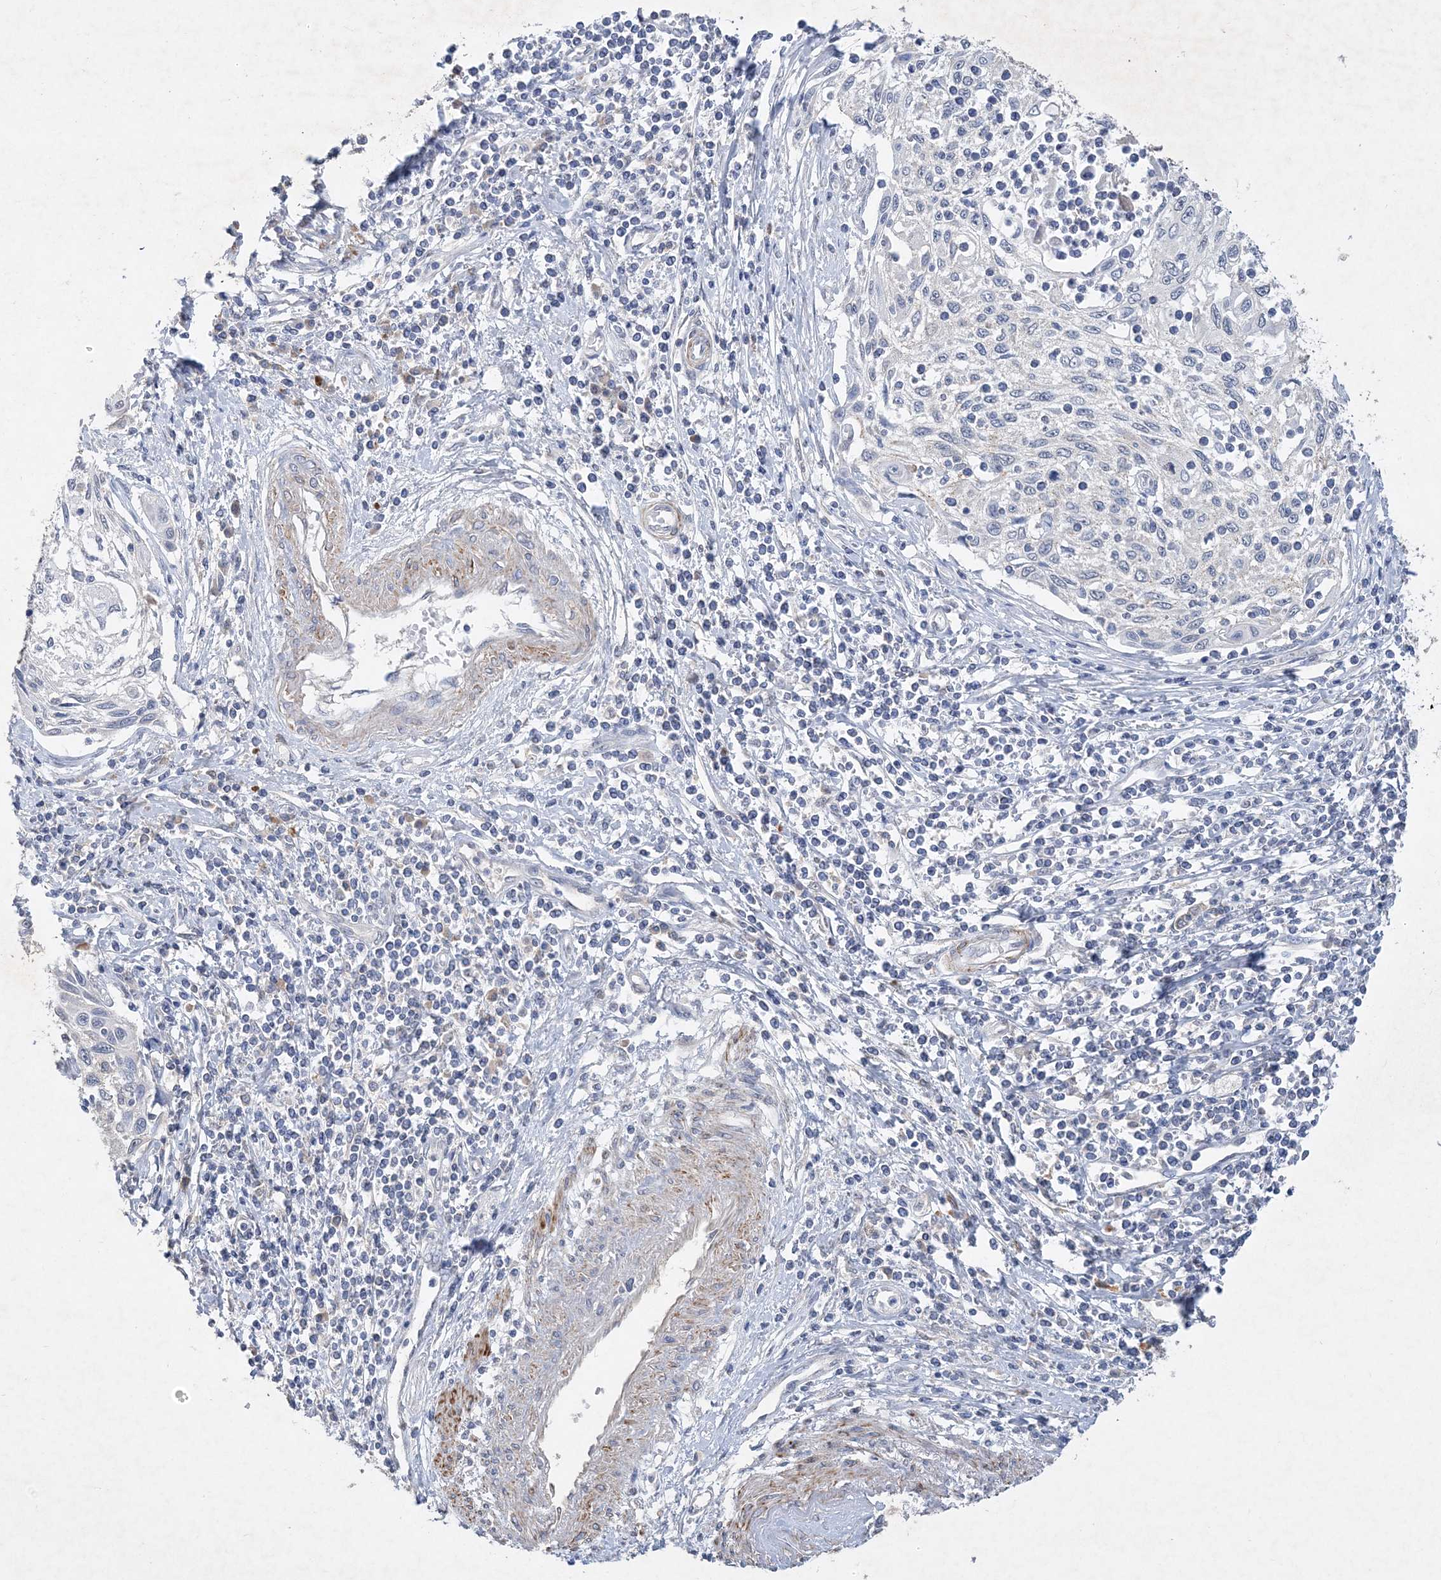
{"staining": {"intensity": "negative", "quantity": "none", "location": "none"}, "tissue": "cervical cancer", "cell_type": "Tumor cells", "image_type": "cancer", "snomed": [{"axis": "morphology", "description": "Squamous cell carcinoma, NOS"}, {"axis": "topography", "description": "Cervix"}], "caption": "Immunohistochemical staining of cervical cancer reveals no significant staining in tumor cells. Brightfield microscopy of immunohistochemistry (IHC) stained with DAB (brown) and hematoxylin (blue), captured at high magnification.", "gene": "C11orf58", "patient": {"sex": "female", "age": 70}}